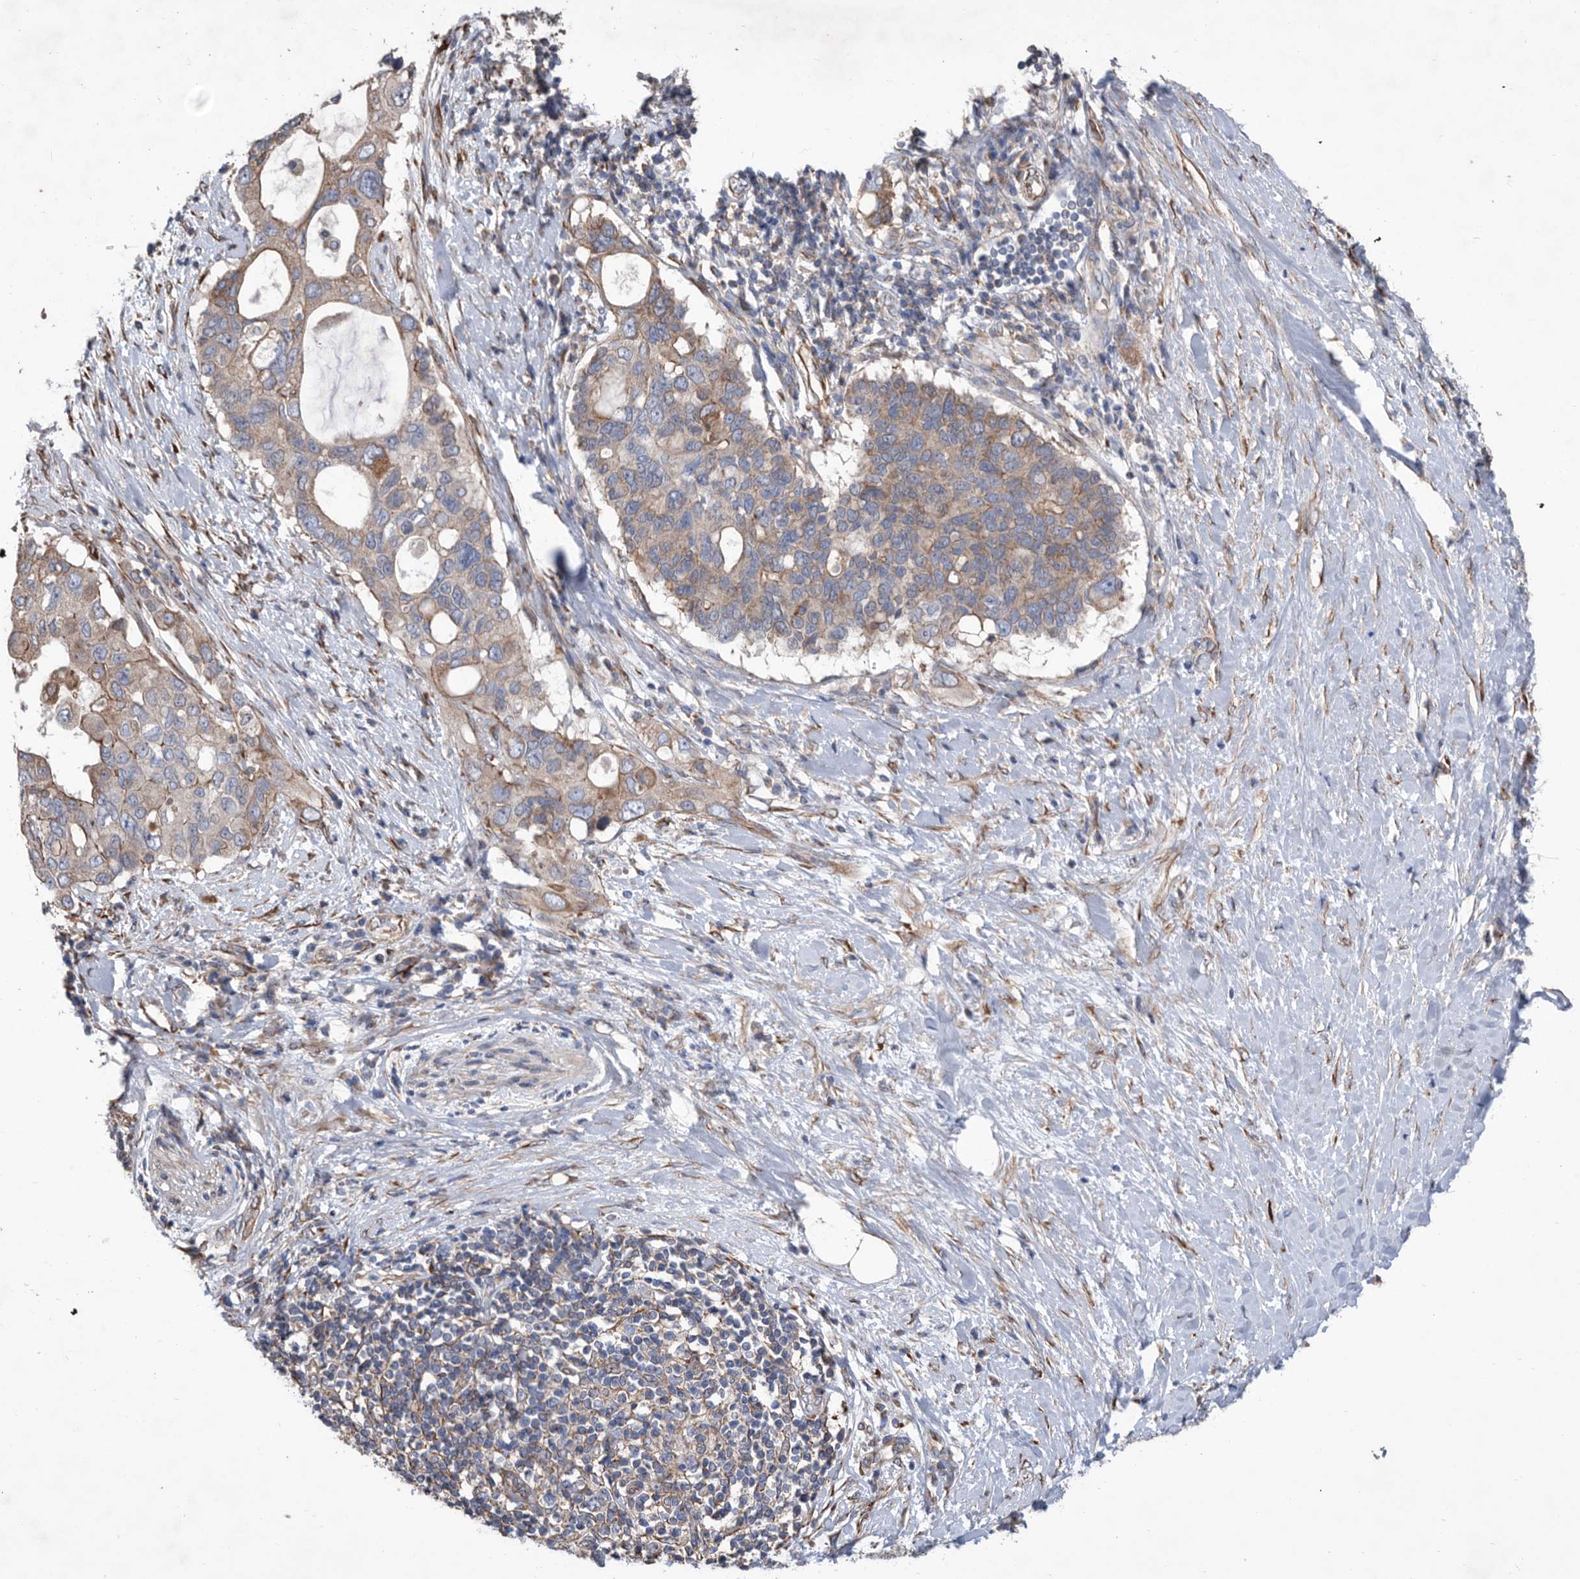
{"staining": {"intensity": "weak", "quantity": ">75%", "location": "cytoplasmic/membranous"}, "tissue": "pancreatic cancer", "cell_type": "Tumor cells", "image_type": "cancer", "snomed": [{"axis": "morphology", "description": "Adenocarcinoma, NOS"}, {"axis": "topography", "description": "Pancreas"}], "caption": "Tumor cells reveal low levels of weak cytoplasmic/membranous staining in approximately >75% of cells in pancreatic adenocarcinoma.", "gene": "ATP13A3", "patient": {"sex": "female", "age": 56}}